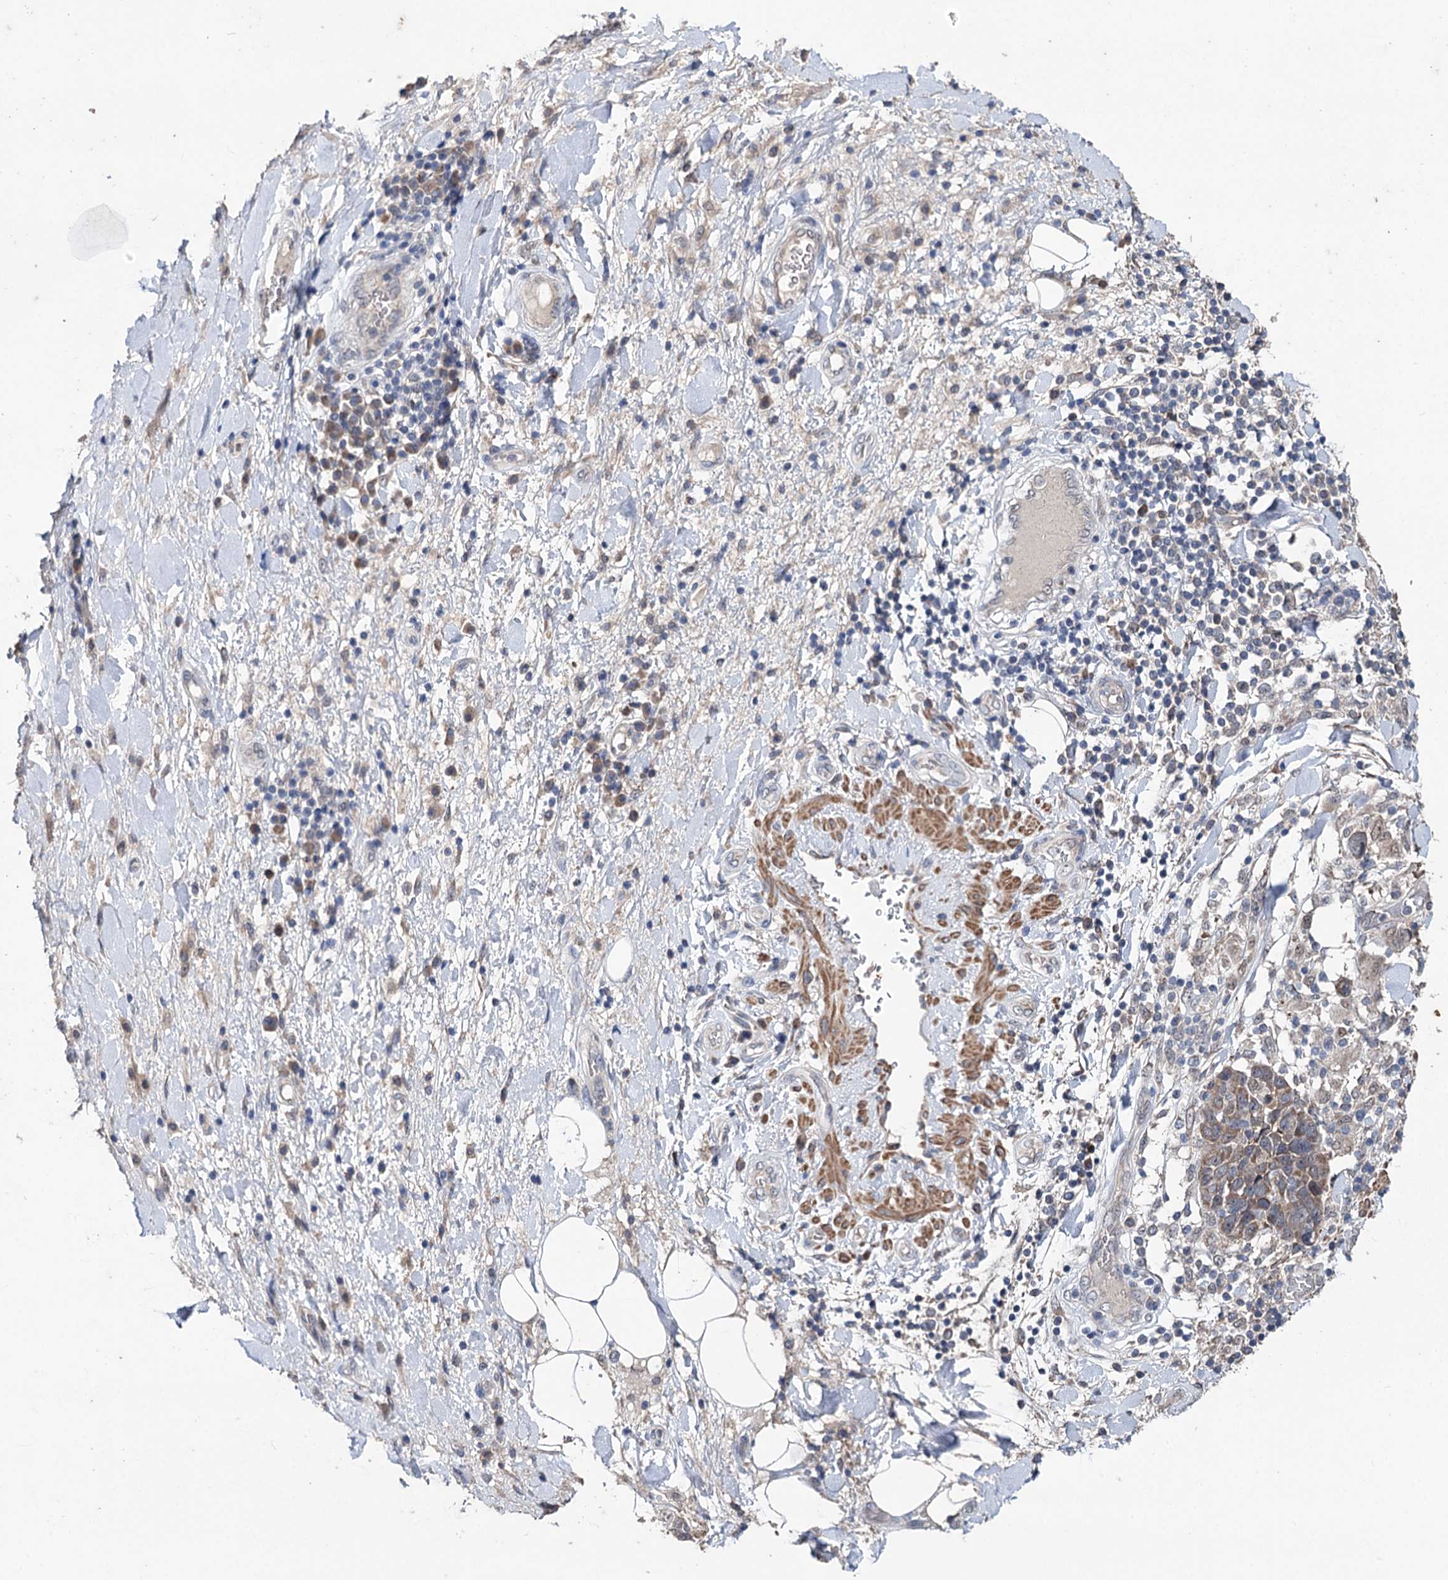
{"staining": {"intensity": "weak", "quantity": "25%-75%", "location": "nuclear"}, "tissue": "adipose tissue", "cell_type": "Adipocytes", "image_type": "normal", "snomed": [{"axis": "morphology", "description": "Normal tissue, NOS"}, {"axis": "morphology", "description": "Squamous cell carcinoma, NOS"}, {"axis": "topography", "description": "Lymph node"}, {"axis": "topography", "description": "Bronchus"}, {"axis": "topography", "description": "Lung"}], "caption": "Protein staining of benign adipose tissue reveals weak nuclear expression in approximately 25%-75% of adipocytes. (DAB IHC, brown staining for protein, blue staining for nuclei).", "gene": "CLPB", "patient": {"sex": "male", "age": 66}}